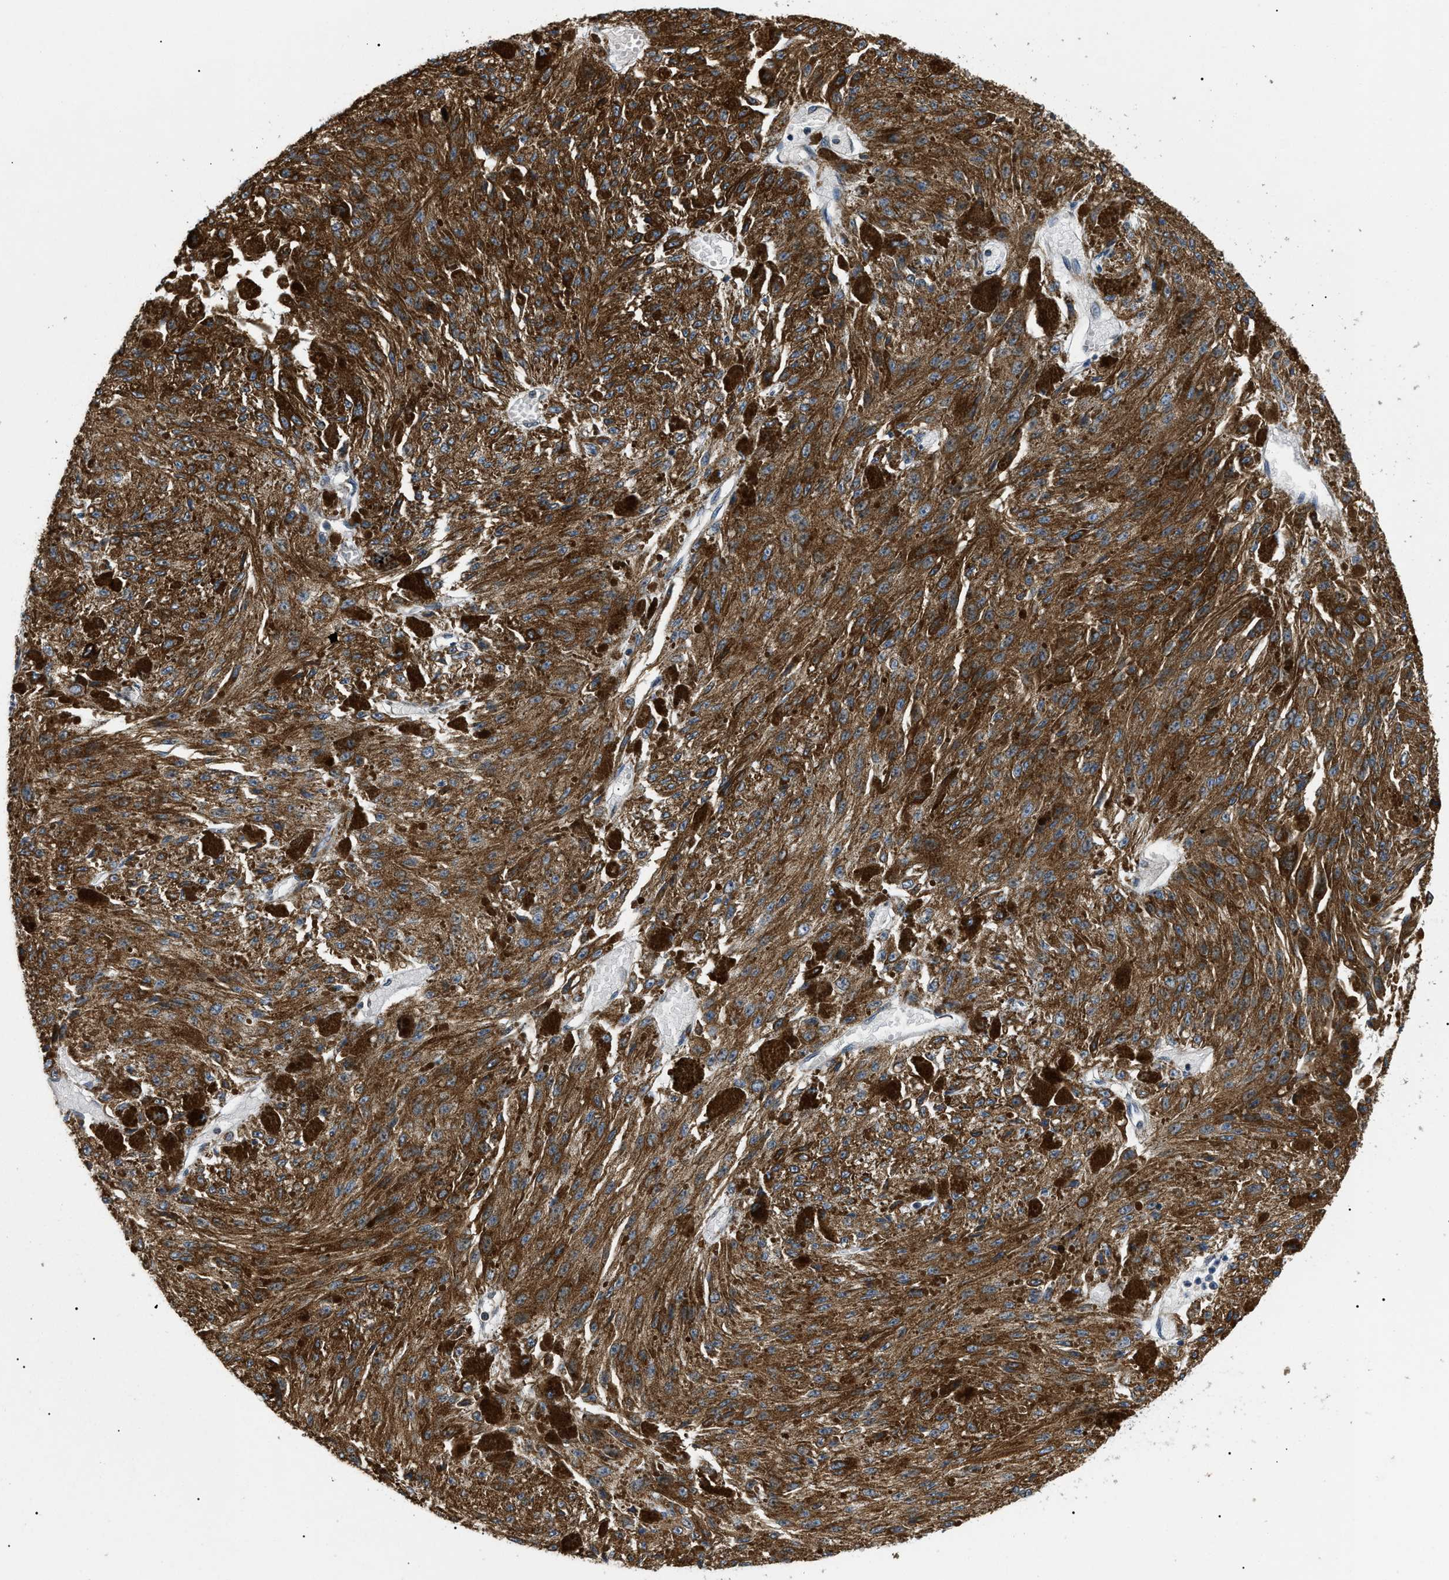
{"staining": {"intensity": "strong", "quantity": ">75%", "location": "cytoplasmic/membranous"}, "tissue": "melanoma", "cell_type": "Tumor cells", "image_type": "cancer", "snomed": [{"axis": "morphology", "description": "Malignant melanoma, NOS"}, {"axis": "topography", "description": "Other"}], "caption": "Human melanoma stained with a protein marker reveals strong staining in tumor cells.", "gene": "TOMM6", "patient": {"sex": "male", "age": 79}}